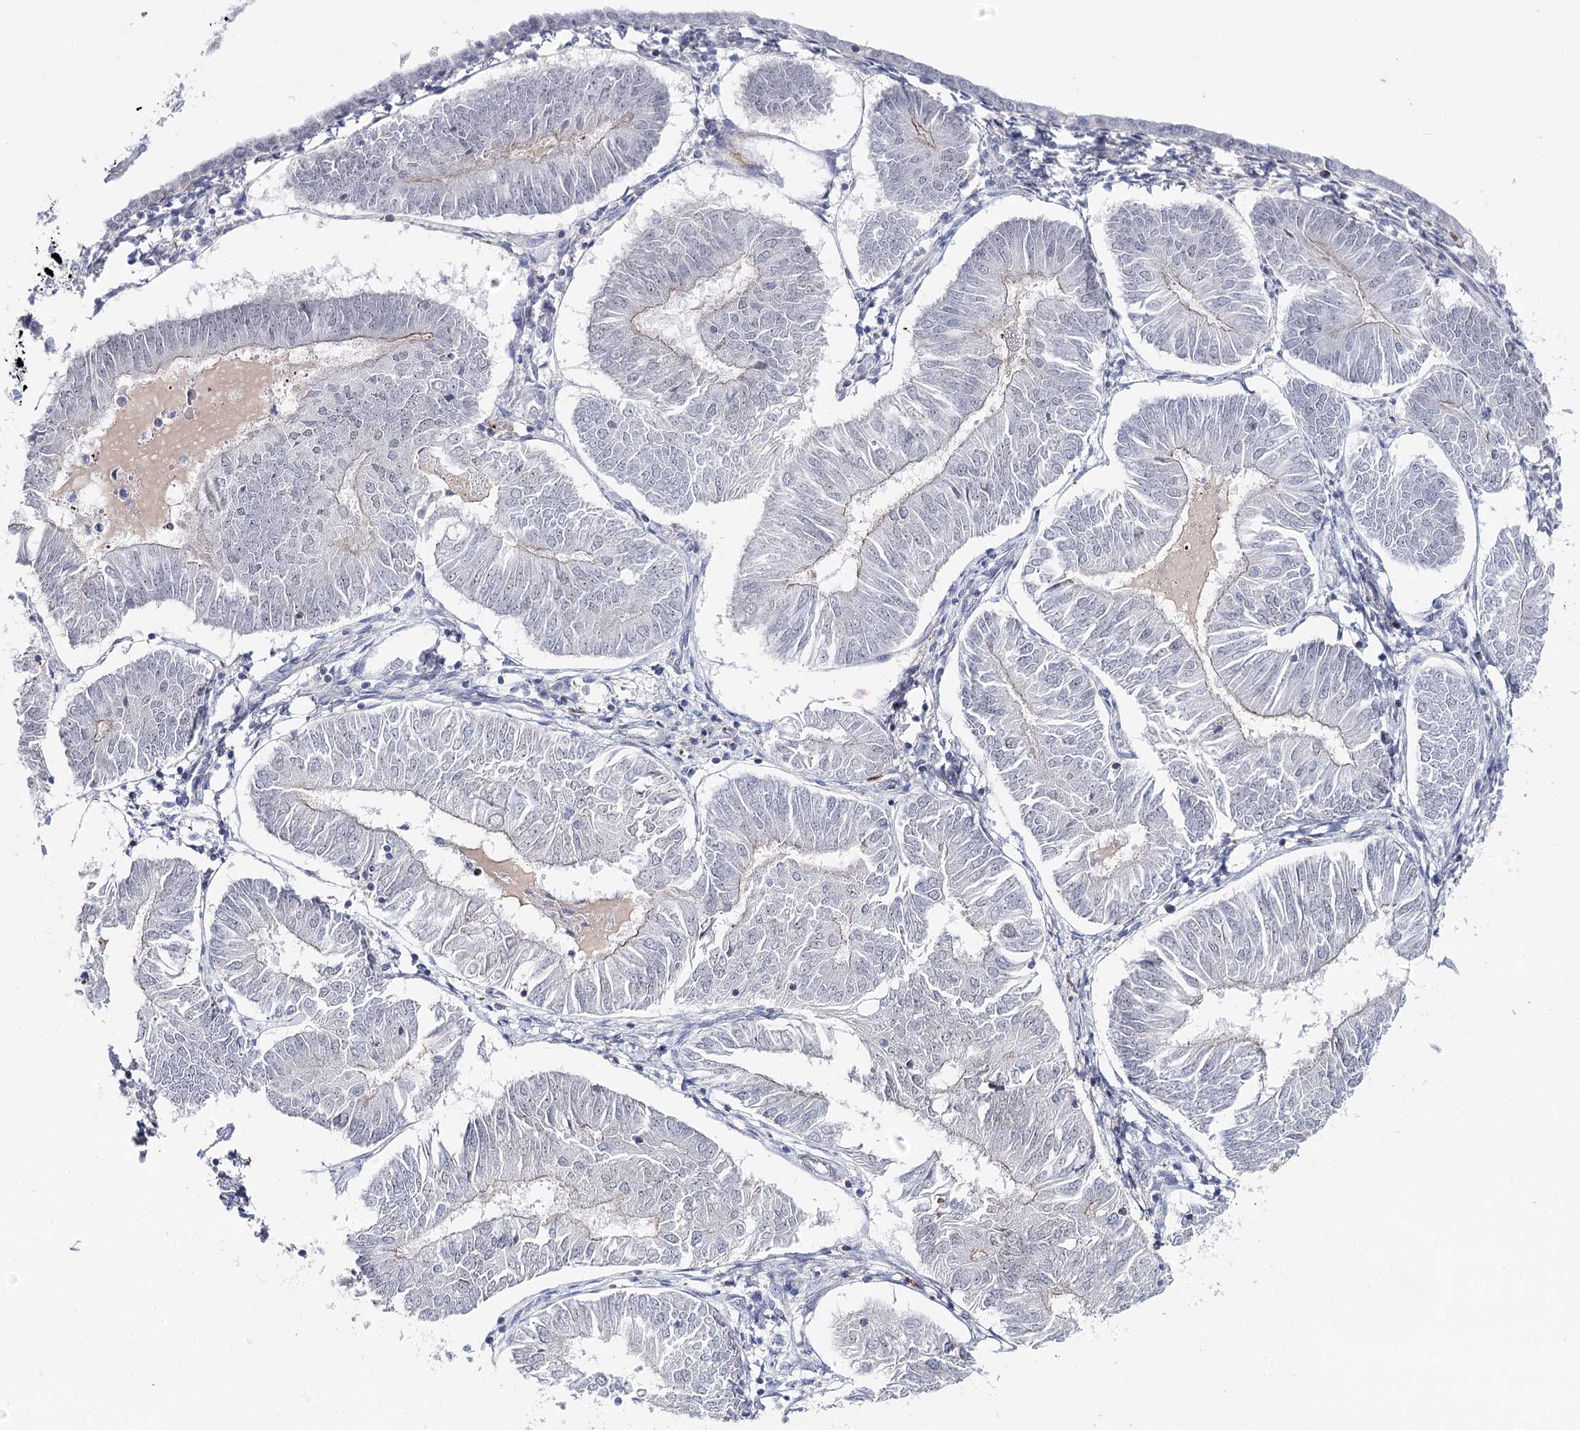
{"staining": {"intensity": "negative", "quantity": "none", "location": "none"}, "tissue": "endometrial cancer", "cell_type": "Tumor cells", "image_type": "cancer", "snomed": [{"axis": "morphology", "description": "Adenocarcinoma, NOS"}, {"axis": "topography", "description": "Endometrium"}], "caption": "Histopathology image shows no protein staining in tumor cells of adenocarcinoma (endometrial) tissue.", "gene": "AGXT2", "patient": {"sex": "female", "age": 58}}